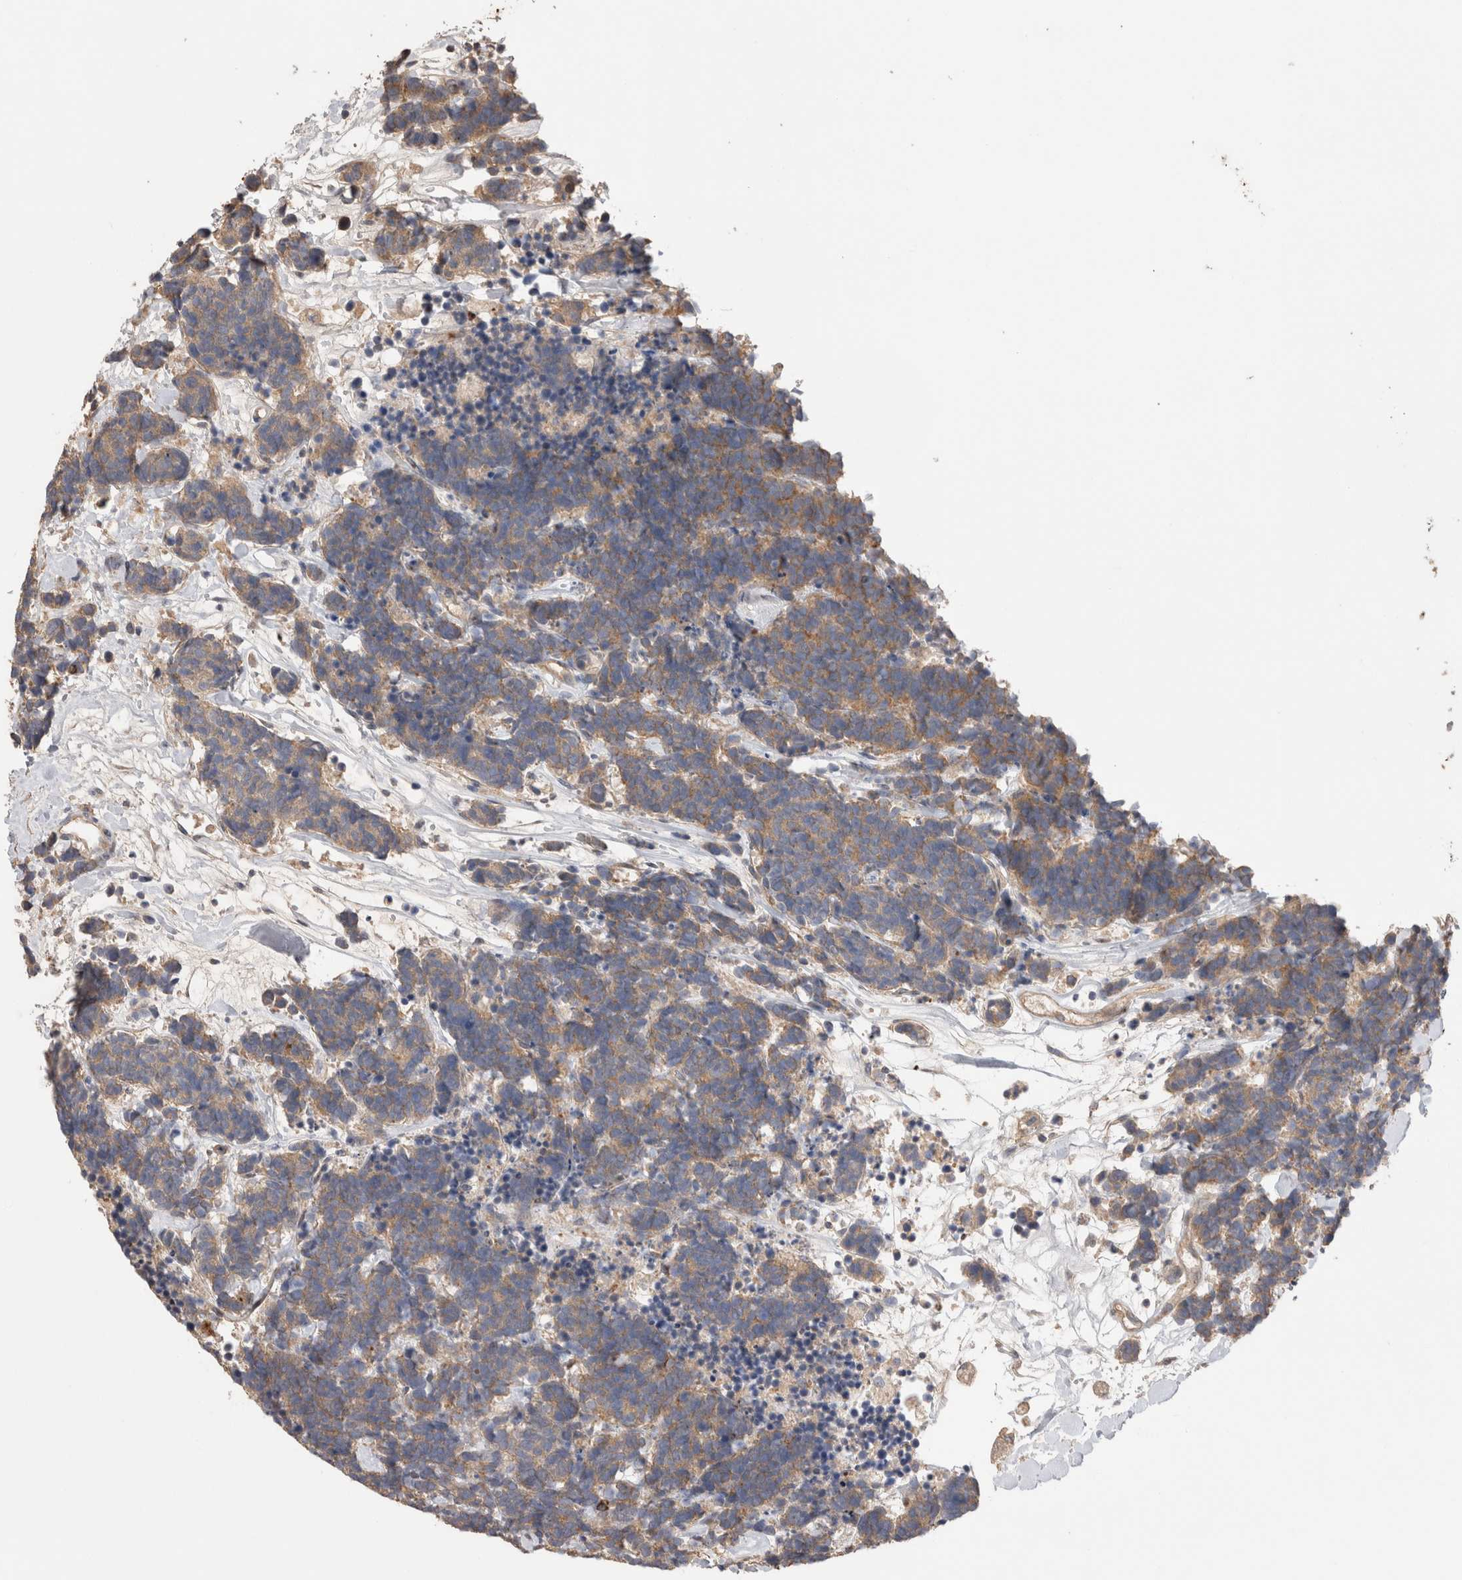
{"staining": {"intensity": "weak", "quantity": ">75%", "location": "cytoplasmic/membranous"}, "tissue": "carcinoid", "cell_type": "Tumor cells", "image_type": "cancer", "snomed": [{"axis": "morphology", "description": "Carcinoma, NOS"}, {"axis": "morphology", "description": "Carcinoid, malignant, NOS"}, {"axis": "topography", "description": "Urinary bladder"}], "caption": "Immunohistochemistry histopathology image of carcinoma stained for a protein (brown), which displays low levels of weak cytoplasmic/membranous staining in about >75% of tumor cells.", "gene": "PPP3CC", "patient": {"sex": "male", "age": 57}}